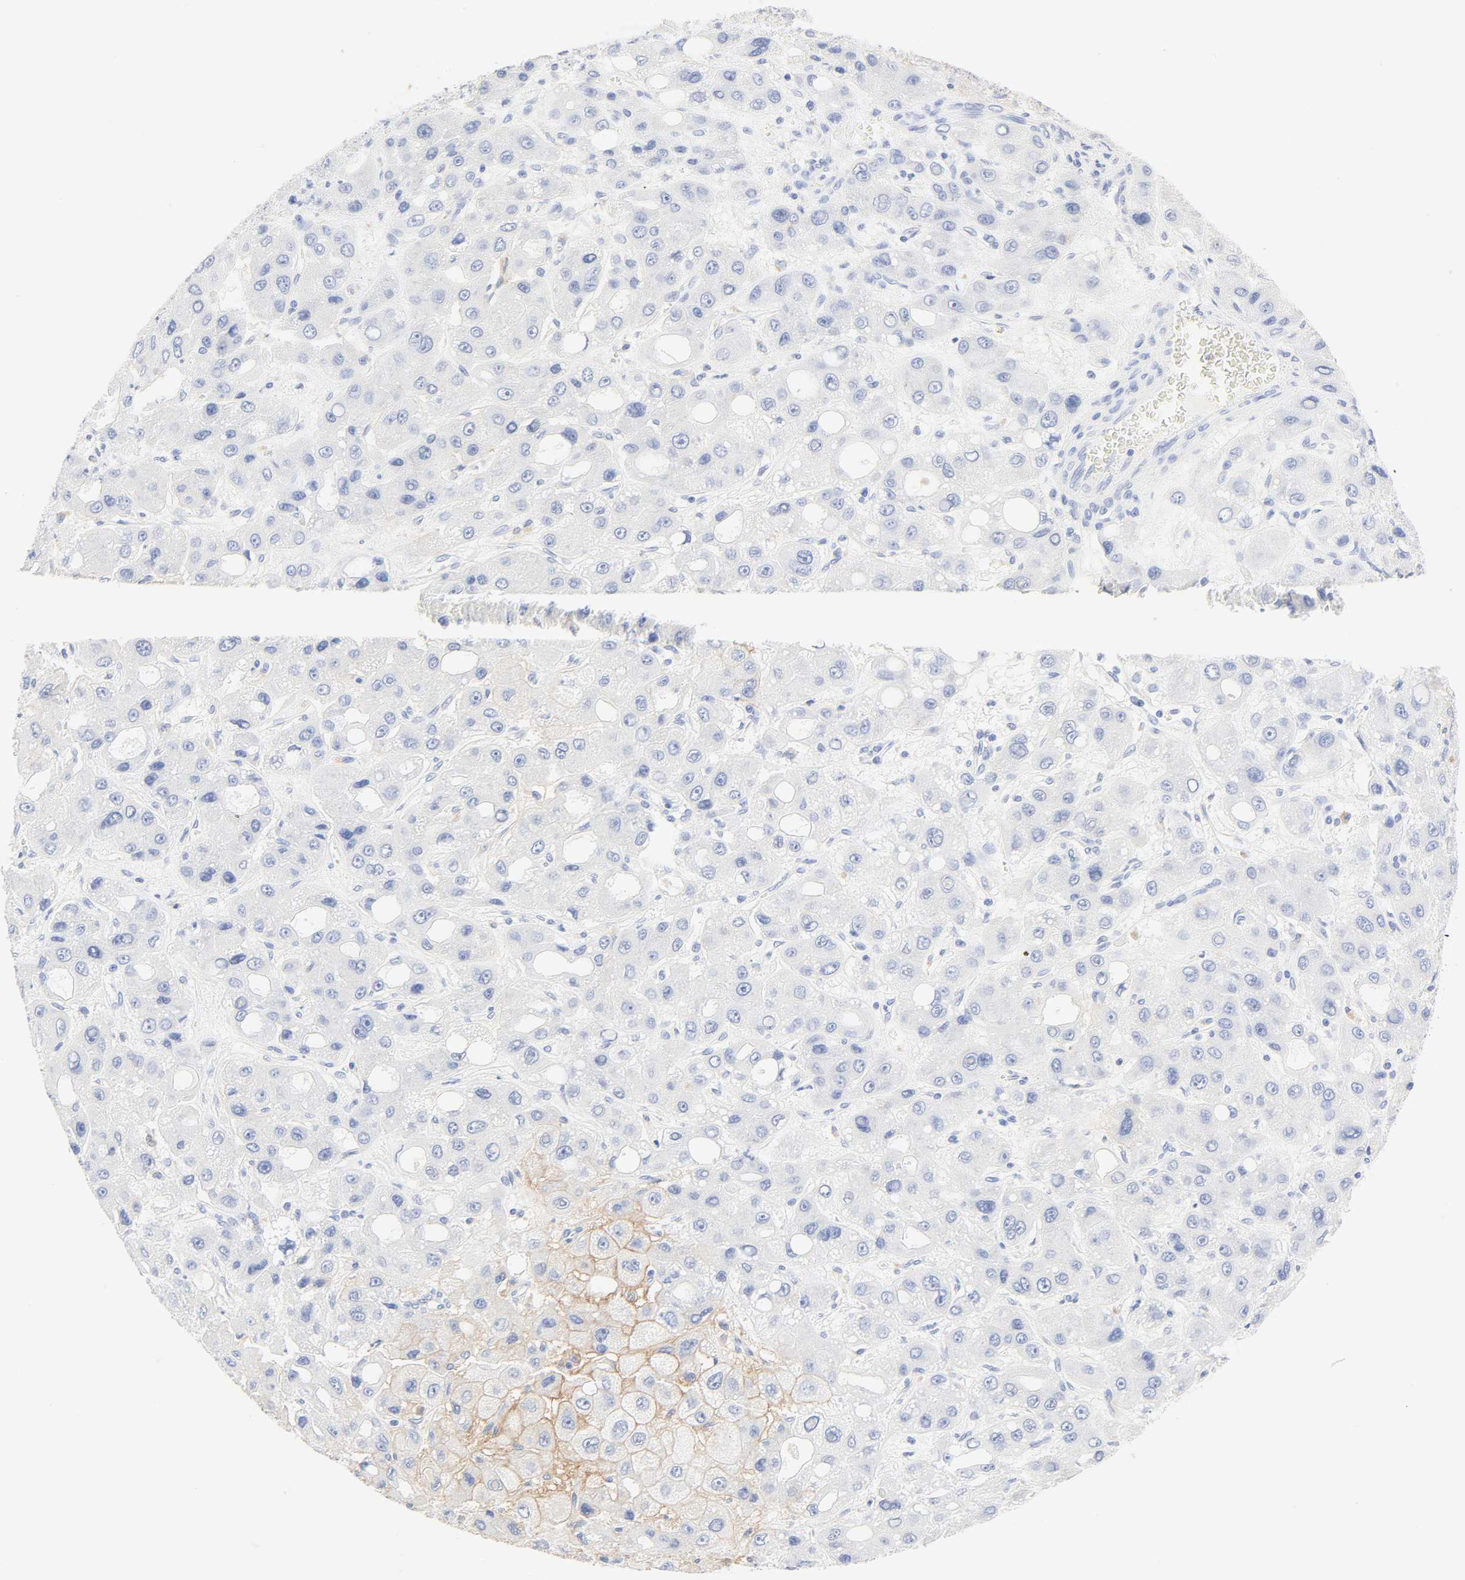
{"staining": {"intensity": "moderate", "quantity": "<25%", "location": "cytoplasmic/membranous"}, "tissue": "liver cancer", "cell_type": "Tumor cells", "image_type": "cancer", "snomed": [{"axis": "morphology", "description": "Carcinoma, Hepatocellular, NOS"}, {"axis": "topography", "description": "Liver"}], "caption": "Human hepatocellular carcinoma (liver) stained with a protein marker demonstrates moderate staining in tumor cells.", "gene": "SLCO1B3", "patient": {"sex": "male", "age": 55}}